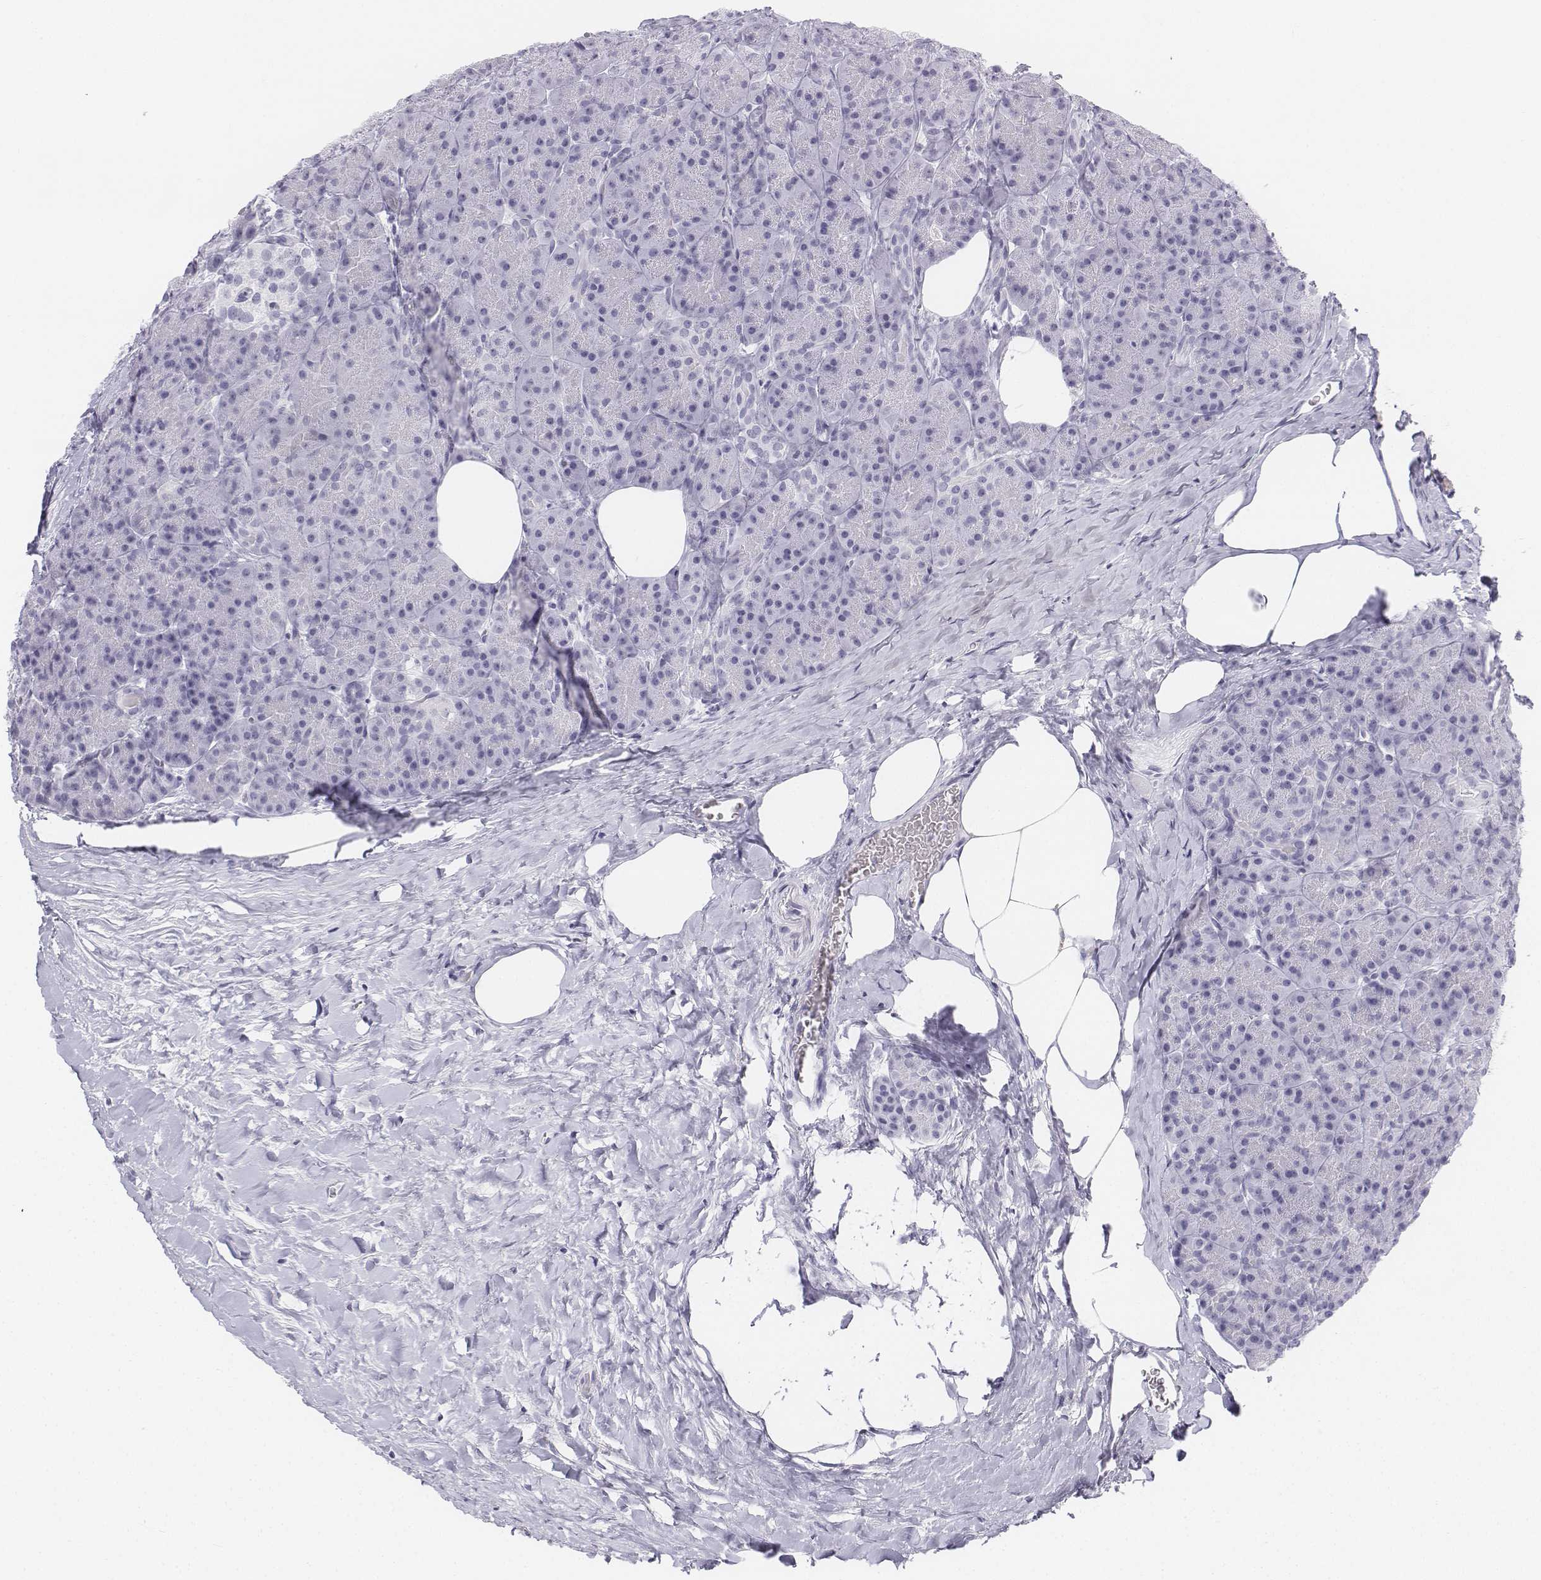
{"staining": {"intensity": "negative", "quantity": "none", "location": "none"}, "tissue": "pancreas", "cell_type": "Exocrine glandular cells", "image_type": "normal", "snomed": [{"axis": "morphology", "description": "Normal tissue, NOS"}, {"axis": "topography", "description": "Pancreas"}], "caption": "Immunohistochemistry photomicrograph of normal pancreas: human pancreas stained with DAB (3,3'-diaminobenzidine) reveals no significant protein positivity in exocrine glandular cells.", "gene": "UCN2", "patient": {"sex": "male", "age": 57}}